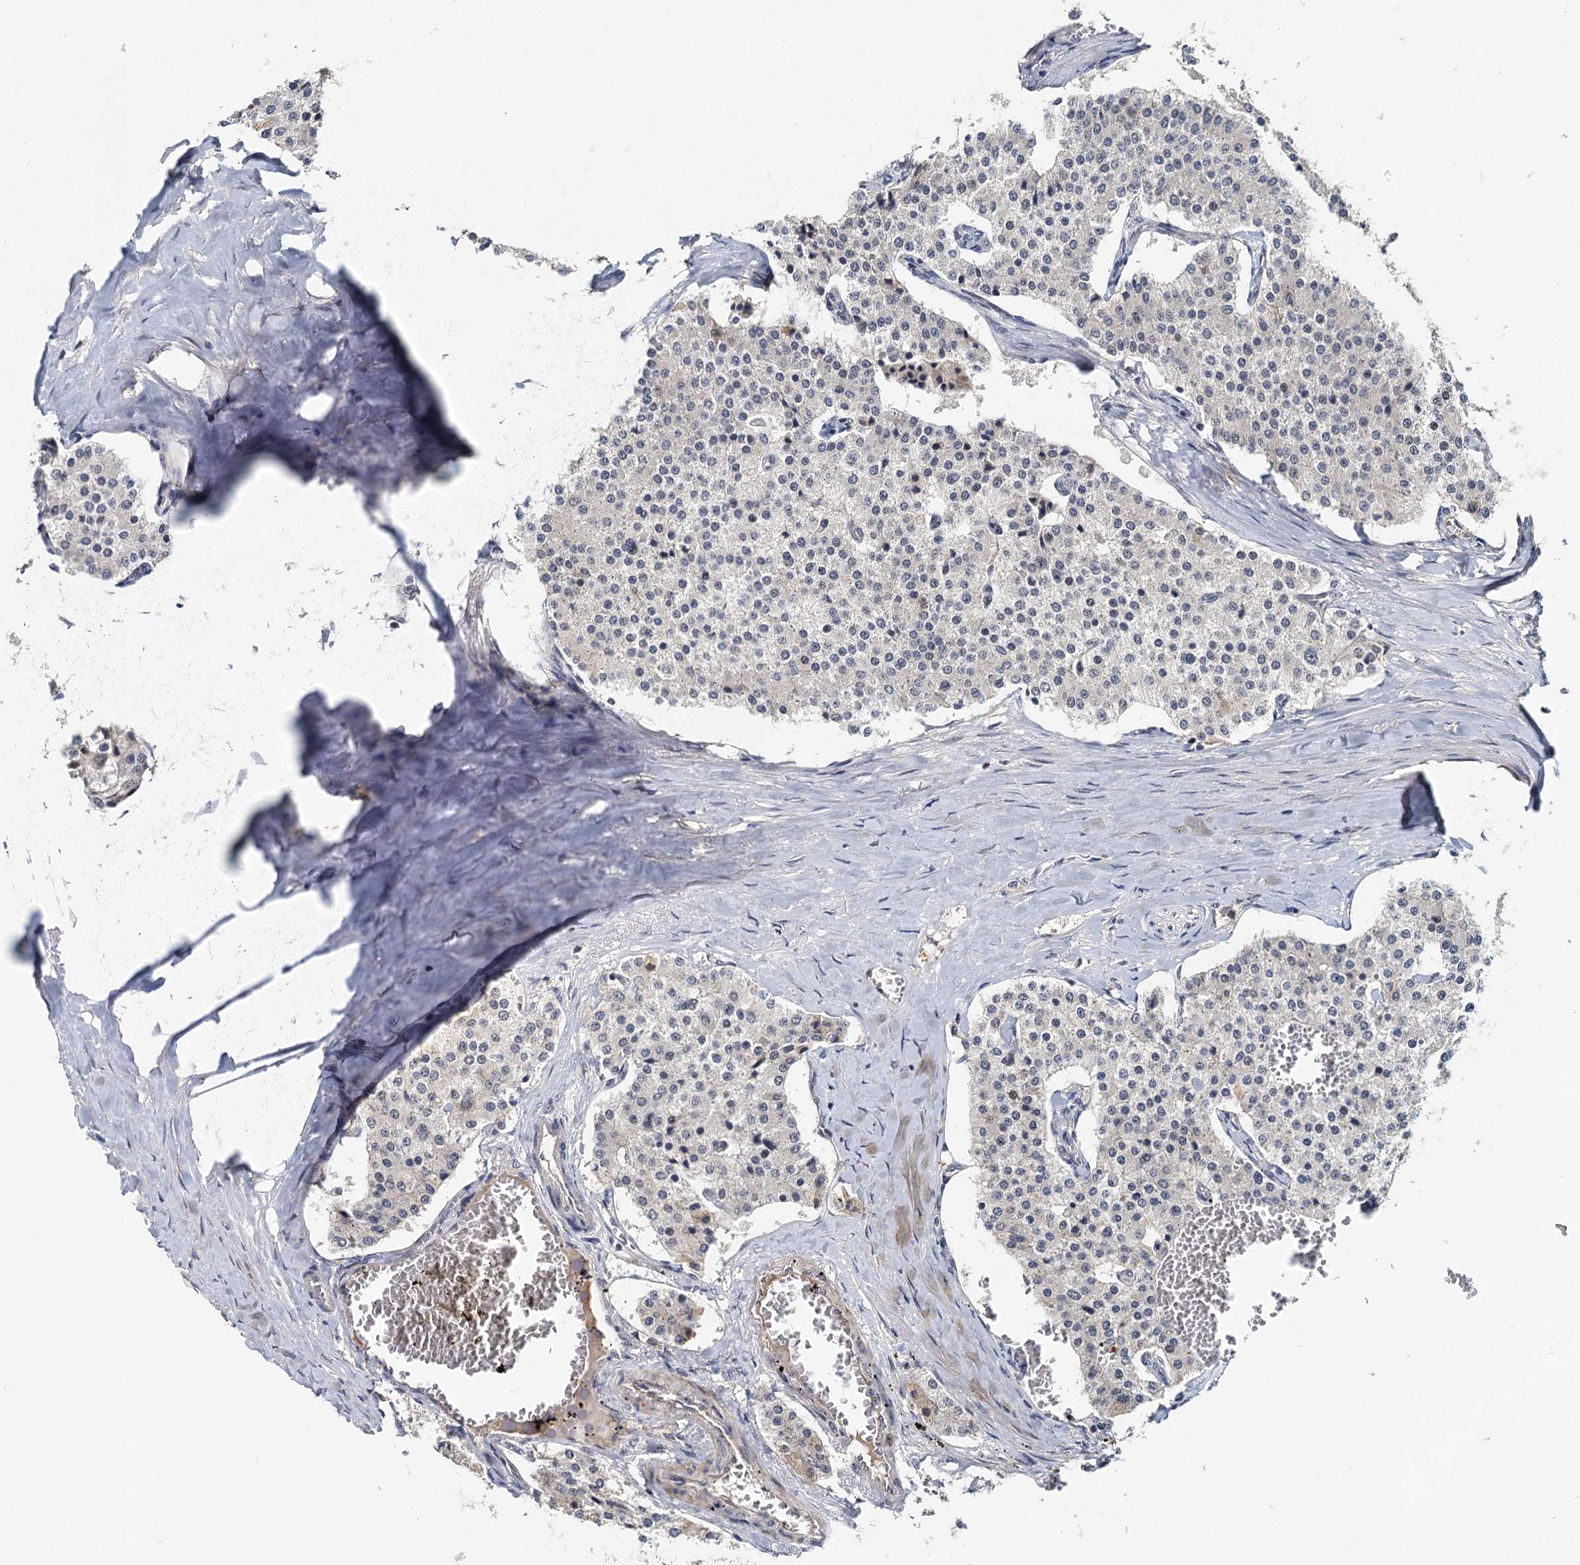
{"staining": {"intensity": "negative", "quantity": "none", "location": "none"}, "tissue": "carcinoid", "cell_type": "Tumor cells", "image_type": "cancer", "snomed": [{"axis": "morphology", "description": "Carcinoid, malignant, NOS"}, {"axis": "topography", "description": "Colon"}], "caption": "Immunohistochemistry (IHC) micrograph of neoplastic tissue: human carcinoid stained with DAB (3,3'-diaminobenzidine) shows no significant protein staining in tumor cells. The staining was performed using DAB to visualize the protein expression in brown, while the nuclei were stained in blue with hematoxylin (Magnification: 20x).", "gene": "RITA1", "patient": {"sex": "female", "age": 52}}